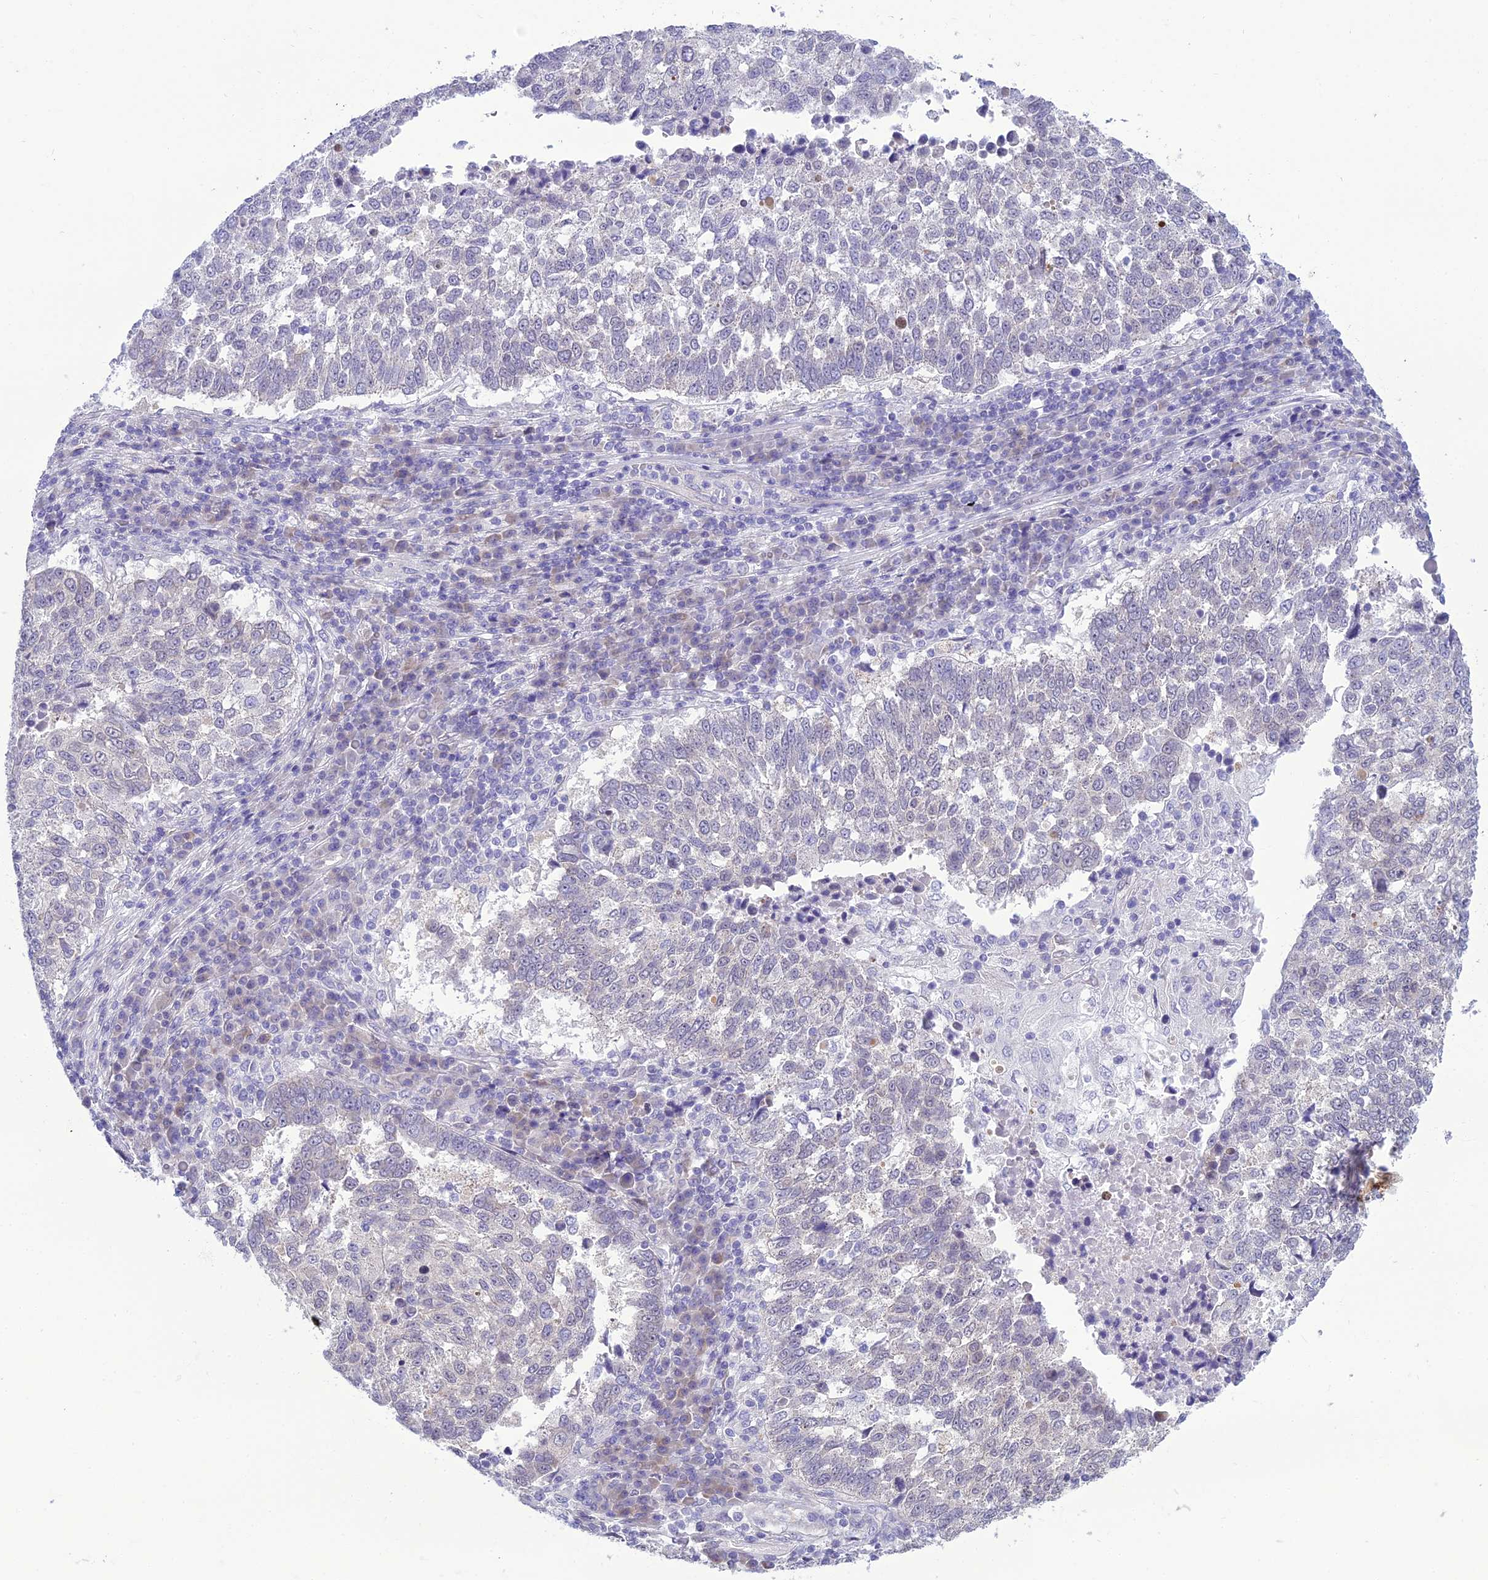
{"staining": {"intensity": "negative", "quantity": "none", "location": "none"}, "tissue": "lung cancer", "cell_type": "Tumor cells", "image_type": "cancer", "snomed": [{"axis": "morphology", "description": "Squamous cell carcinoma, NOS"}, {"axis": "topography", "description": "Lung"}], "caption": "A high-resolution histopathology image shows immunohistochemistry (IHC) staining of lung cancer (squamous cell carcinoma), which exhibits no significant staining in tumor cells. The staining was performed using DAB to visualize the protein expression in brown, while the nuclei were stained in blue with hematoxylin (Magnification: 20x).", "gene": "GNPNAT1", "patient": {"sex": "male", "age": 73}}